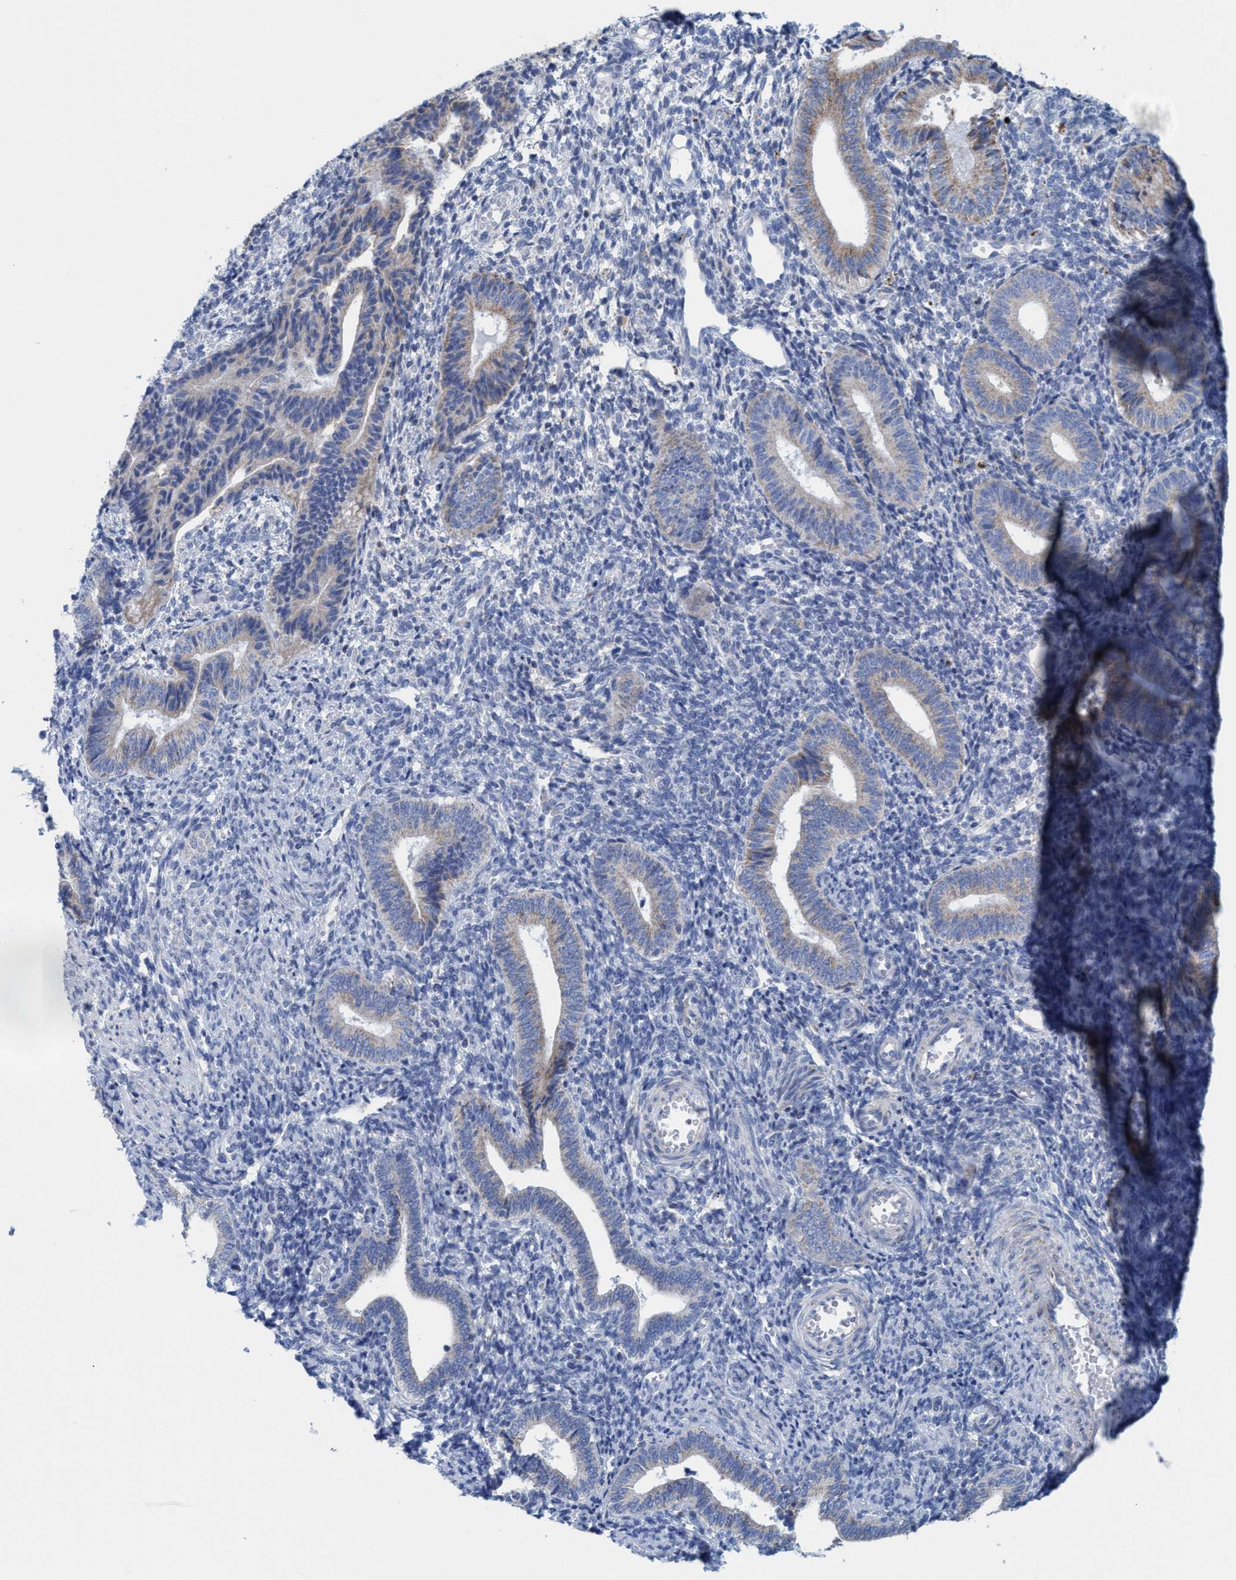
{"staining": {"intensity": "negative", "quantity": "none", "location": "none"}, "tissue": "endometrium", "cell_type": "Cells in endometrial stroma", "image_type": "normal", "snomed": [{"axis": "morphology", "description": "Normal tissue, NOS"}, {"axis": "topography", "description": "Uterus"}, {"axis": "topography", "description": "Endometrium"}], "caption": "This photomicrograph is of benign endometrium stained with immunohistochemistry to label a protein in brown with the nuclei are counter-stained blue. There is no positivity in cells in endometrial stroma.", "gene": "GGA3", "patient": {"sex": "female", "age": 33}}